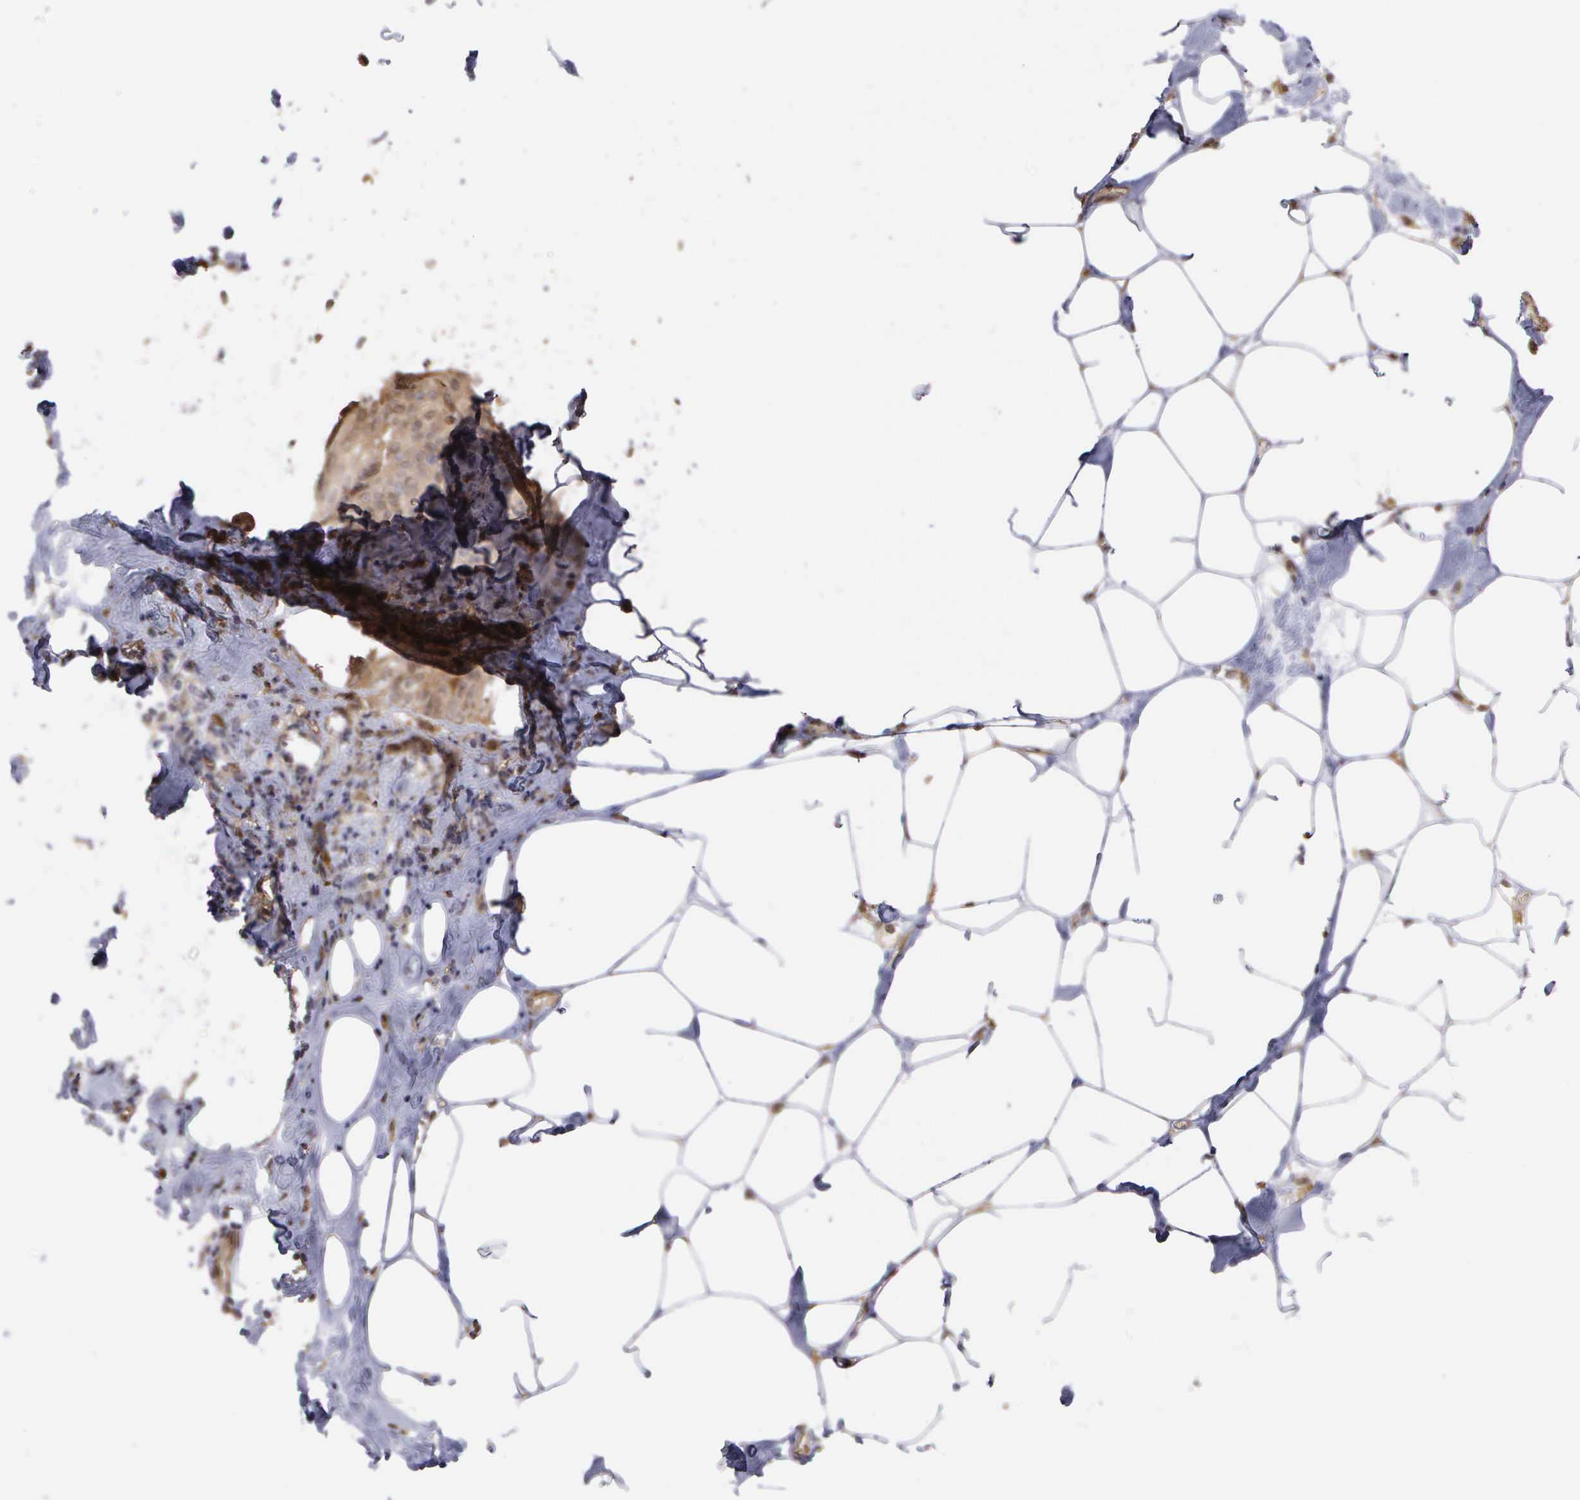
{"staining": {"intensity": "weak", "quantity": ">75%", "location": "cytoplasmic/membranous,nuclear"}, "tissue": "breast cancer", "cell_type": "Tumor cells", "image_type": "cancer", "snomed": [{"axis": "morphology", "description": "Duct carcinoma"}, {"axis": "topography", "description": "Breast"}], "caption": "This is an image of IHC staining of breast cancer (infiltrating ductal carcinoma), which shows weak positivity in the cytoplasmic/membranous and nuclear of tumor cells.", "gene": "DNAJB7", "patient": {"sex": "female", "age": 45}}